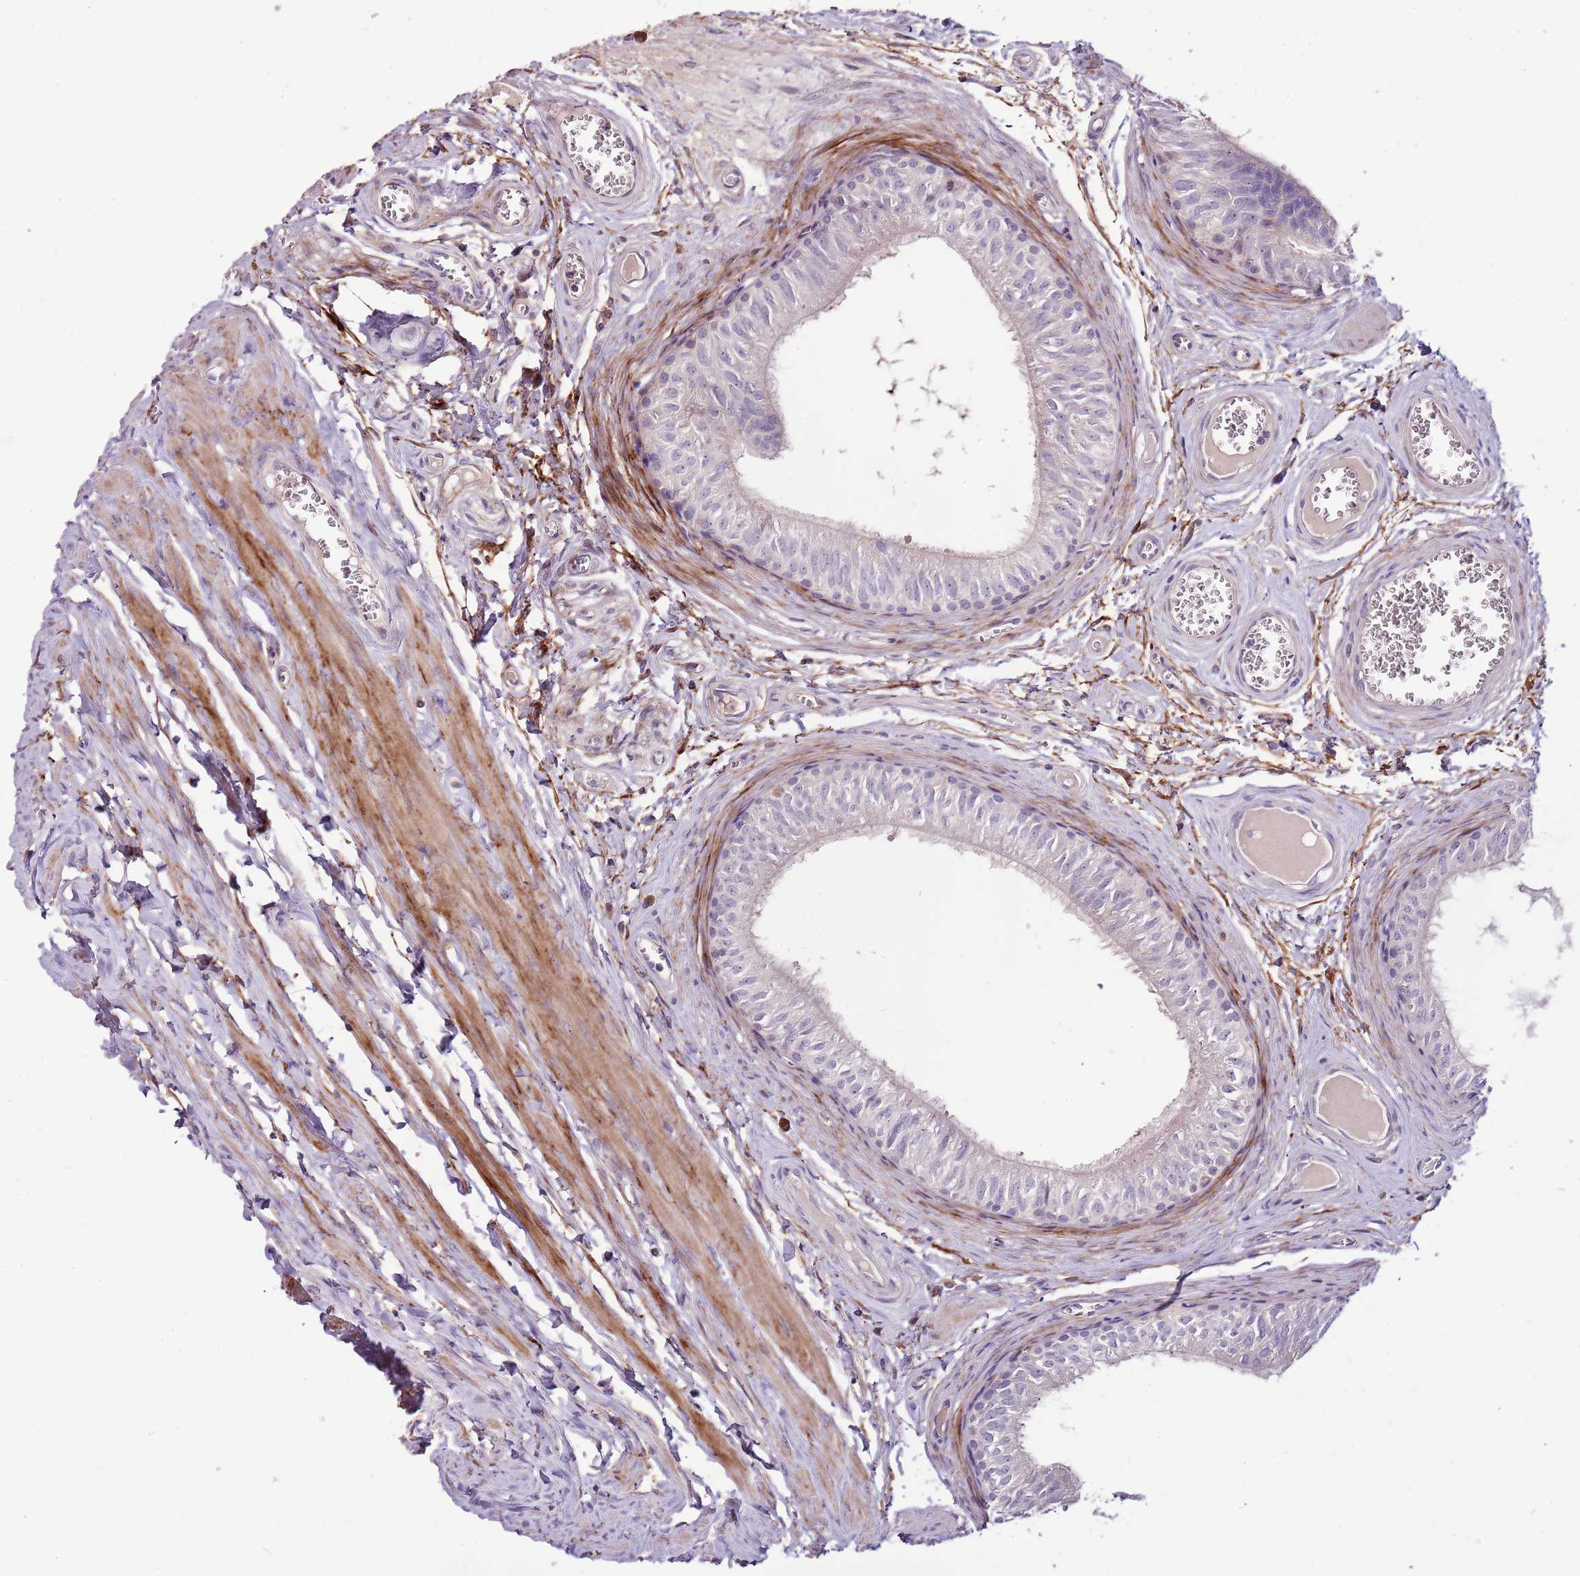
{"staining": {"intensity": "weak", "quantity": "25%-75%", "location": "cytoplasmic/membranous"}, "tissue": "epididymis", "cell_type": "Glandular cells", "image_type": "normal", "snomed": [{"axis": "morphology", "description": "Normal tissue, NOS"}, {"axis": "topography", "description": "Epididymis"}], "caption": "A brown stain labels weak cytoplasmic/membranous expression of a protein in glandular cells of unremarkable human epididymis. (DAB IHC with brightfield microscopy, high magnification).", "gene": "NKX2", "patient": {"sex": "male", "age": 42}}